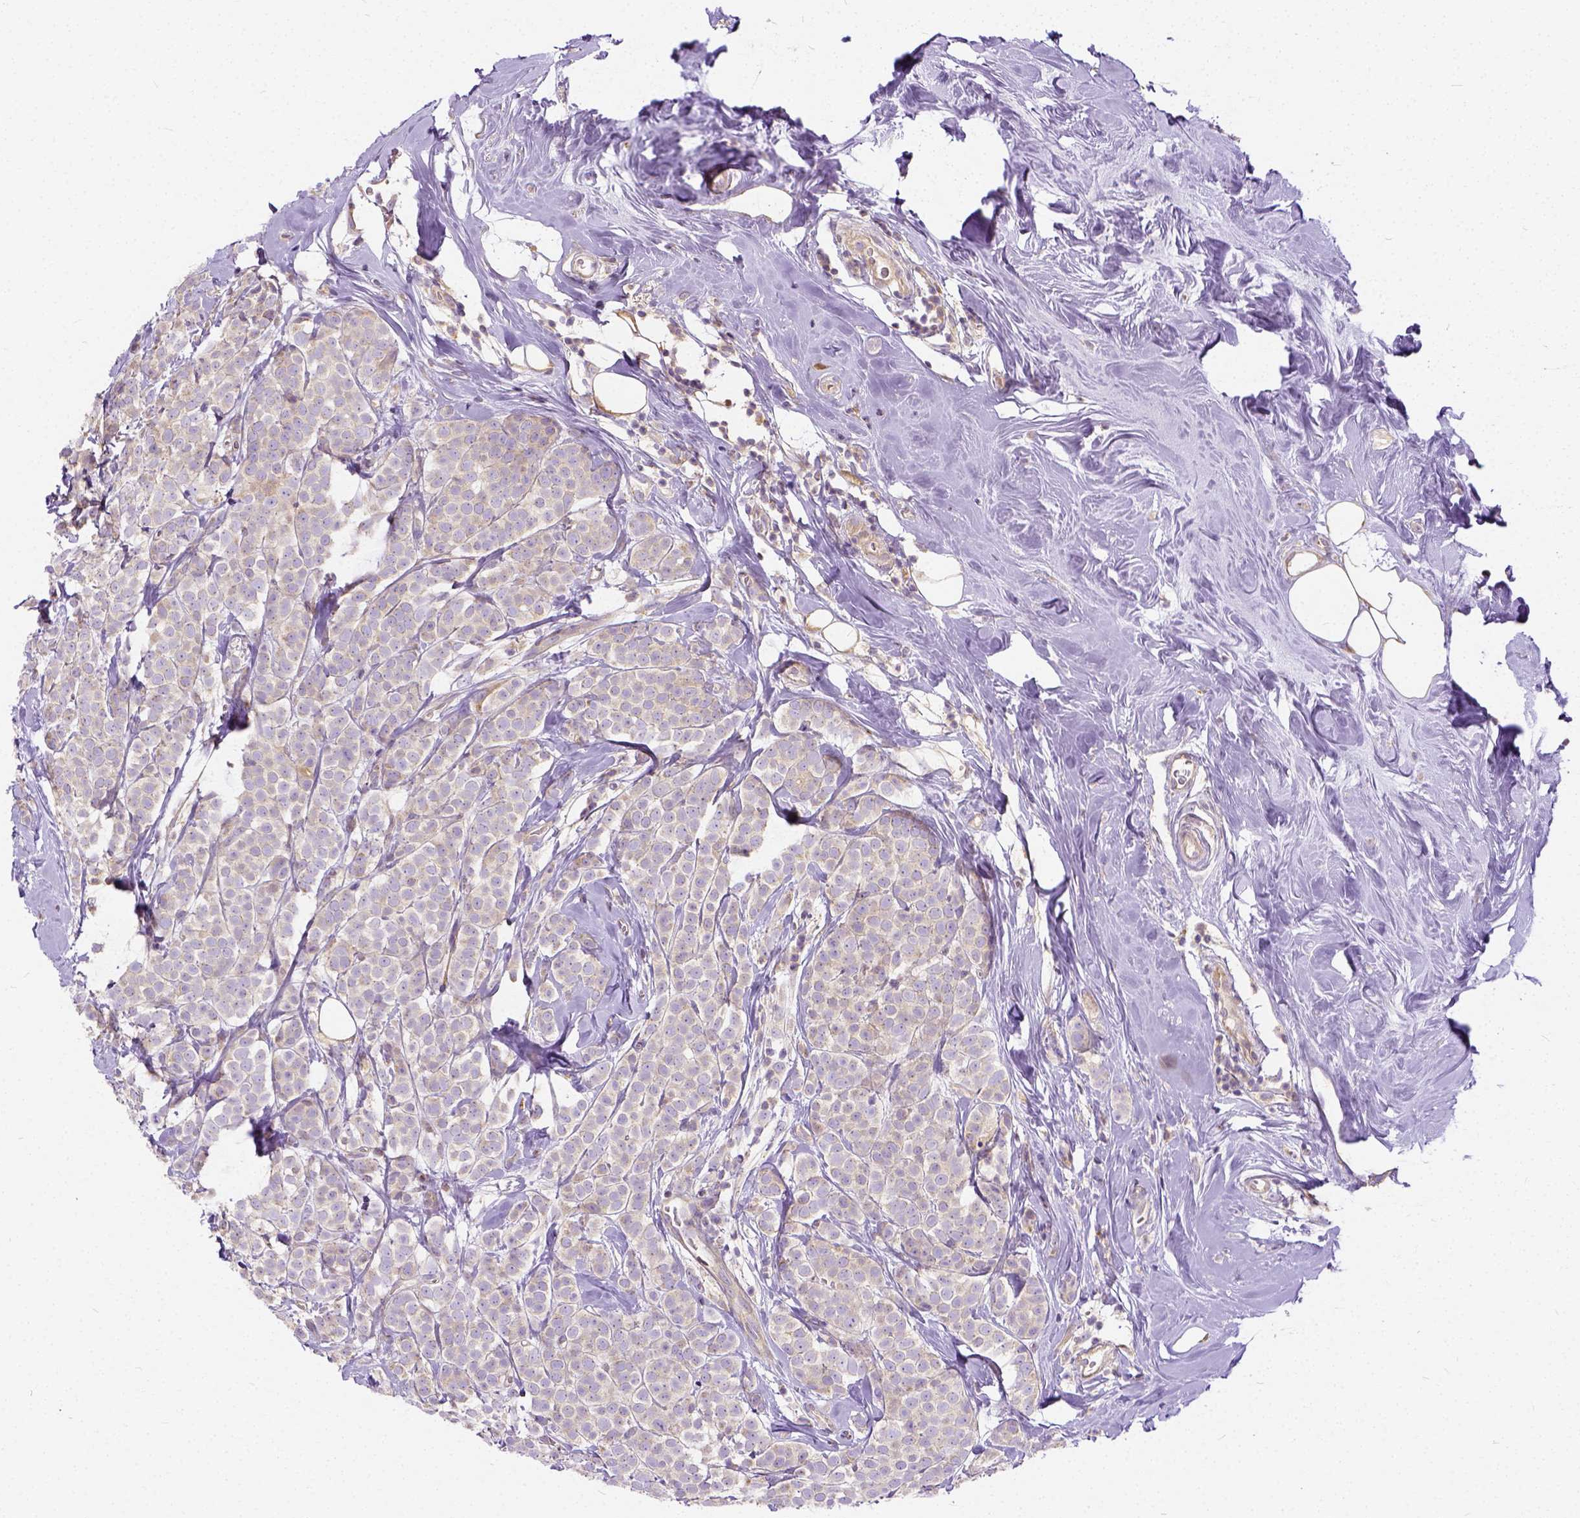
{"staining": {"intensity": "negative", "quantity": "none", "location": "none"}, "tissue": "breast cancer", "cell_type": "Tumor cells", "image_type": "cancer", "snomed": [{"axis": "morphology", "description": "Lobular carcinoma"}, {"axis": "topography", "description": "Breast"}], "caption": "Tumor cells are negative for brown protein staining in lobular carcinoma (breast).", "gene": "CADM4", "patient": {"sex": "female", "age": 49}}